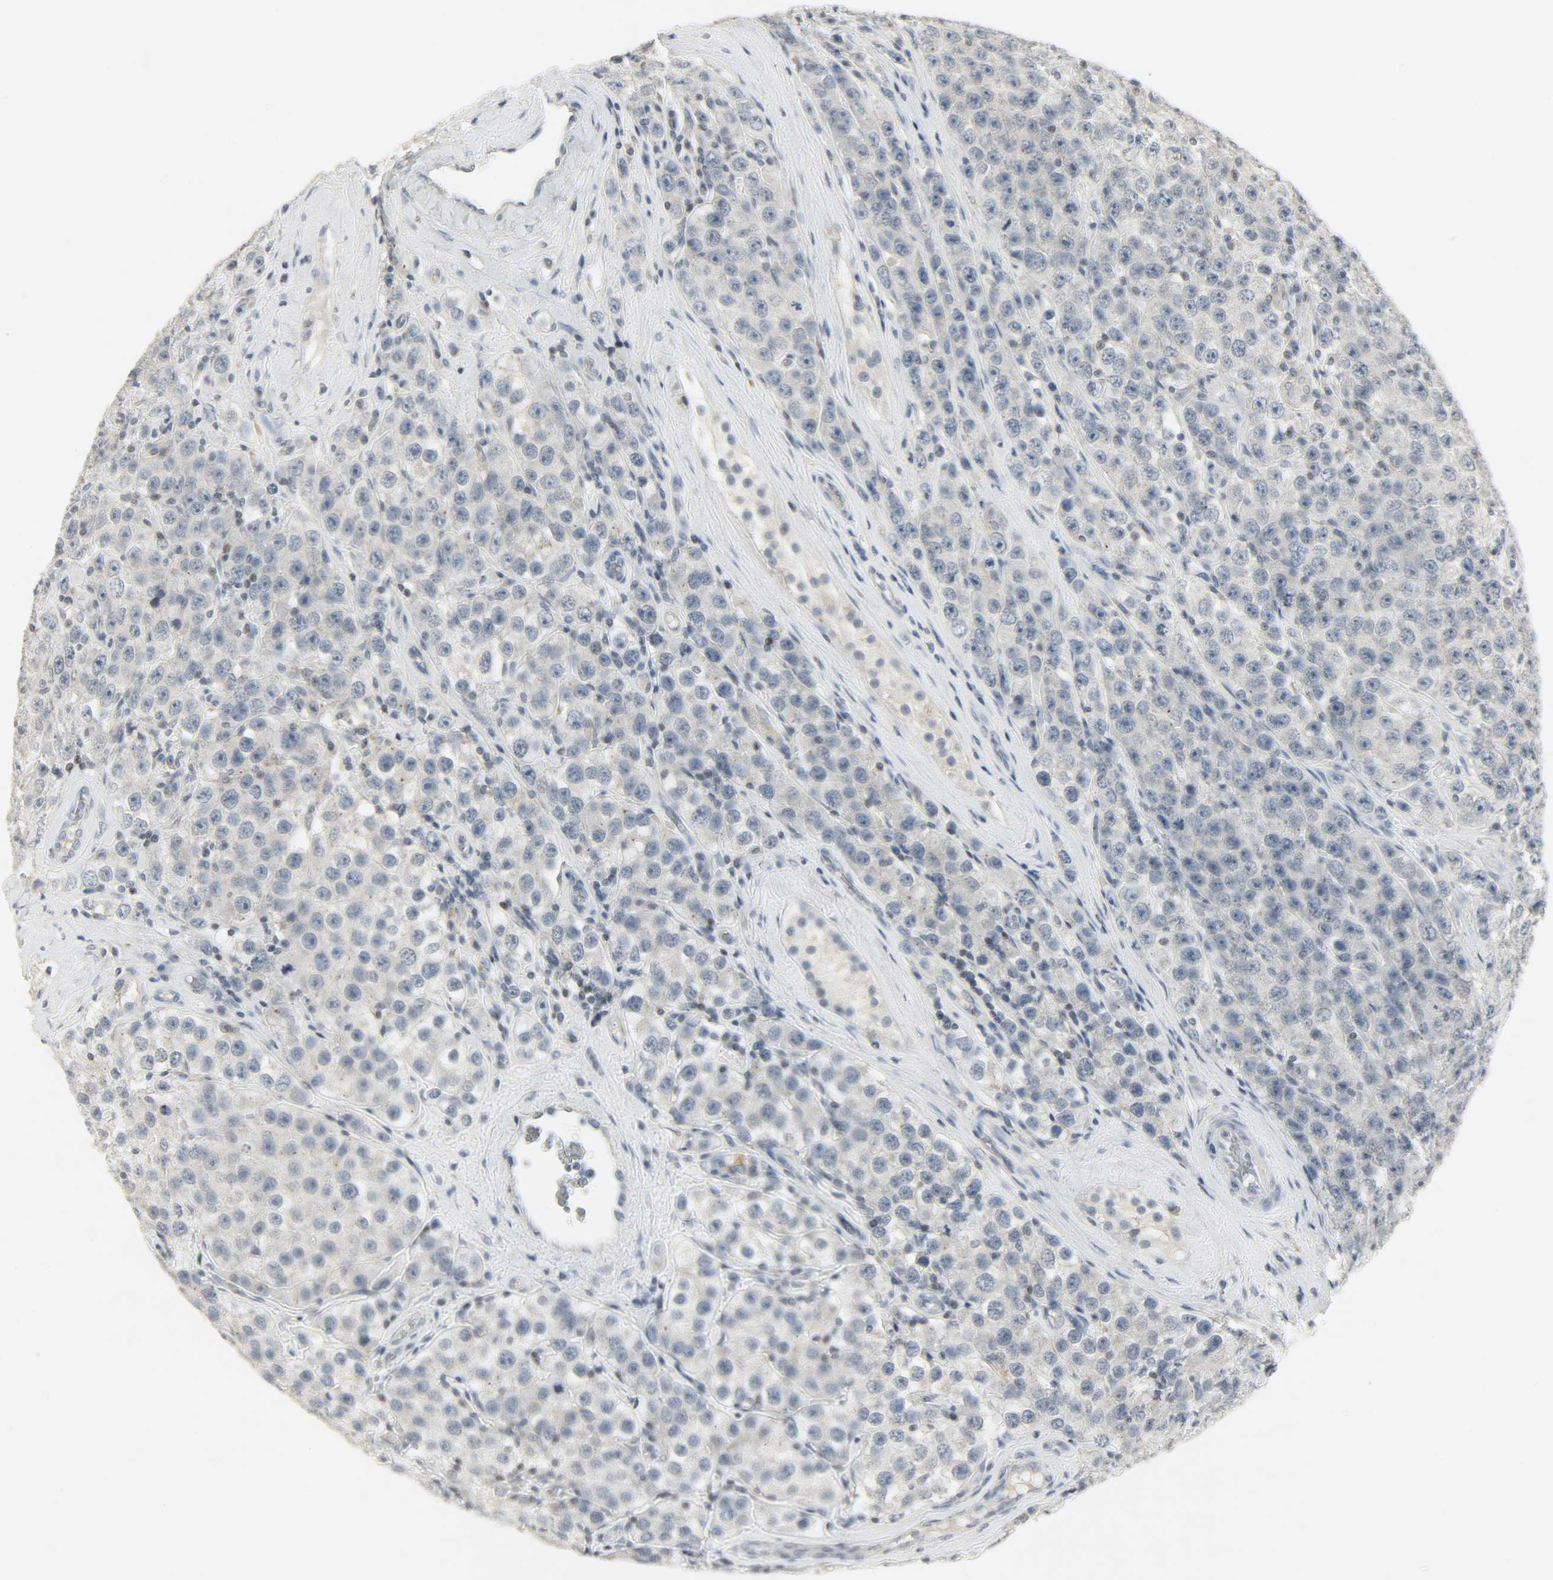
{"staining": {"intensity": "weak", "quantity": "25%-75%", "location": "cytoplasmic/membranous"}, "tissue": "testis cancer", "cell_type": "Tumor cells", "image_type": "cancer", "snomed": [{"axis": "morphology", "description": "Seminoma, NOS"}, {"axis": "topography", "description": "Testis"}], "caption": "Immunohistochemical staining of seminoma (testis) exhibits low levels of weak cytoplasmic/membranous expression in about 25%-75% of tumor cells.", "gene": "CAMK4", "patient": {"sex": "male", "age": 52}}